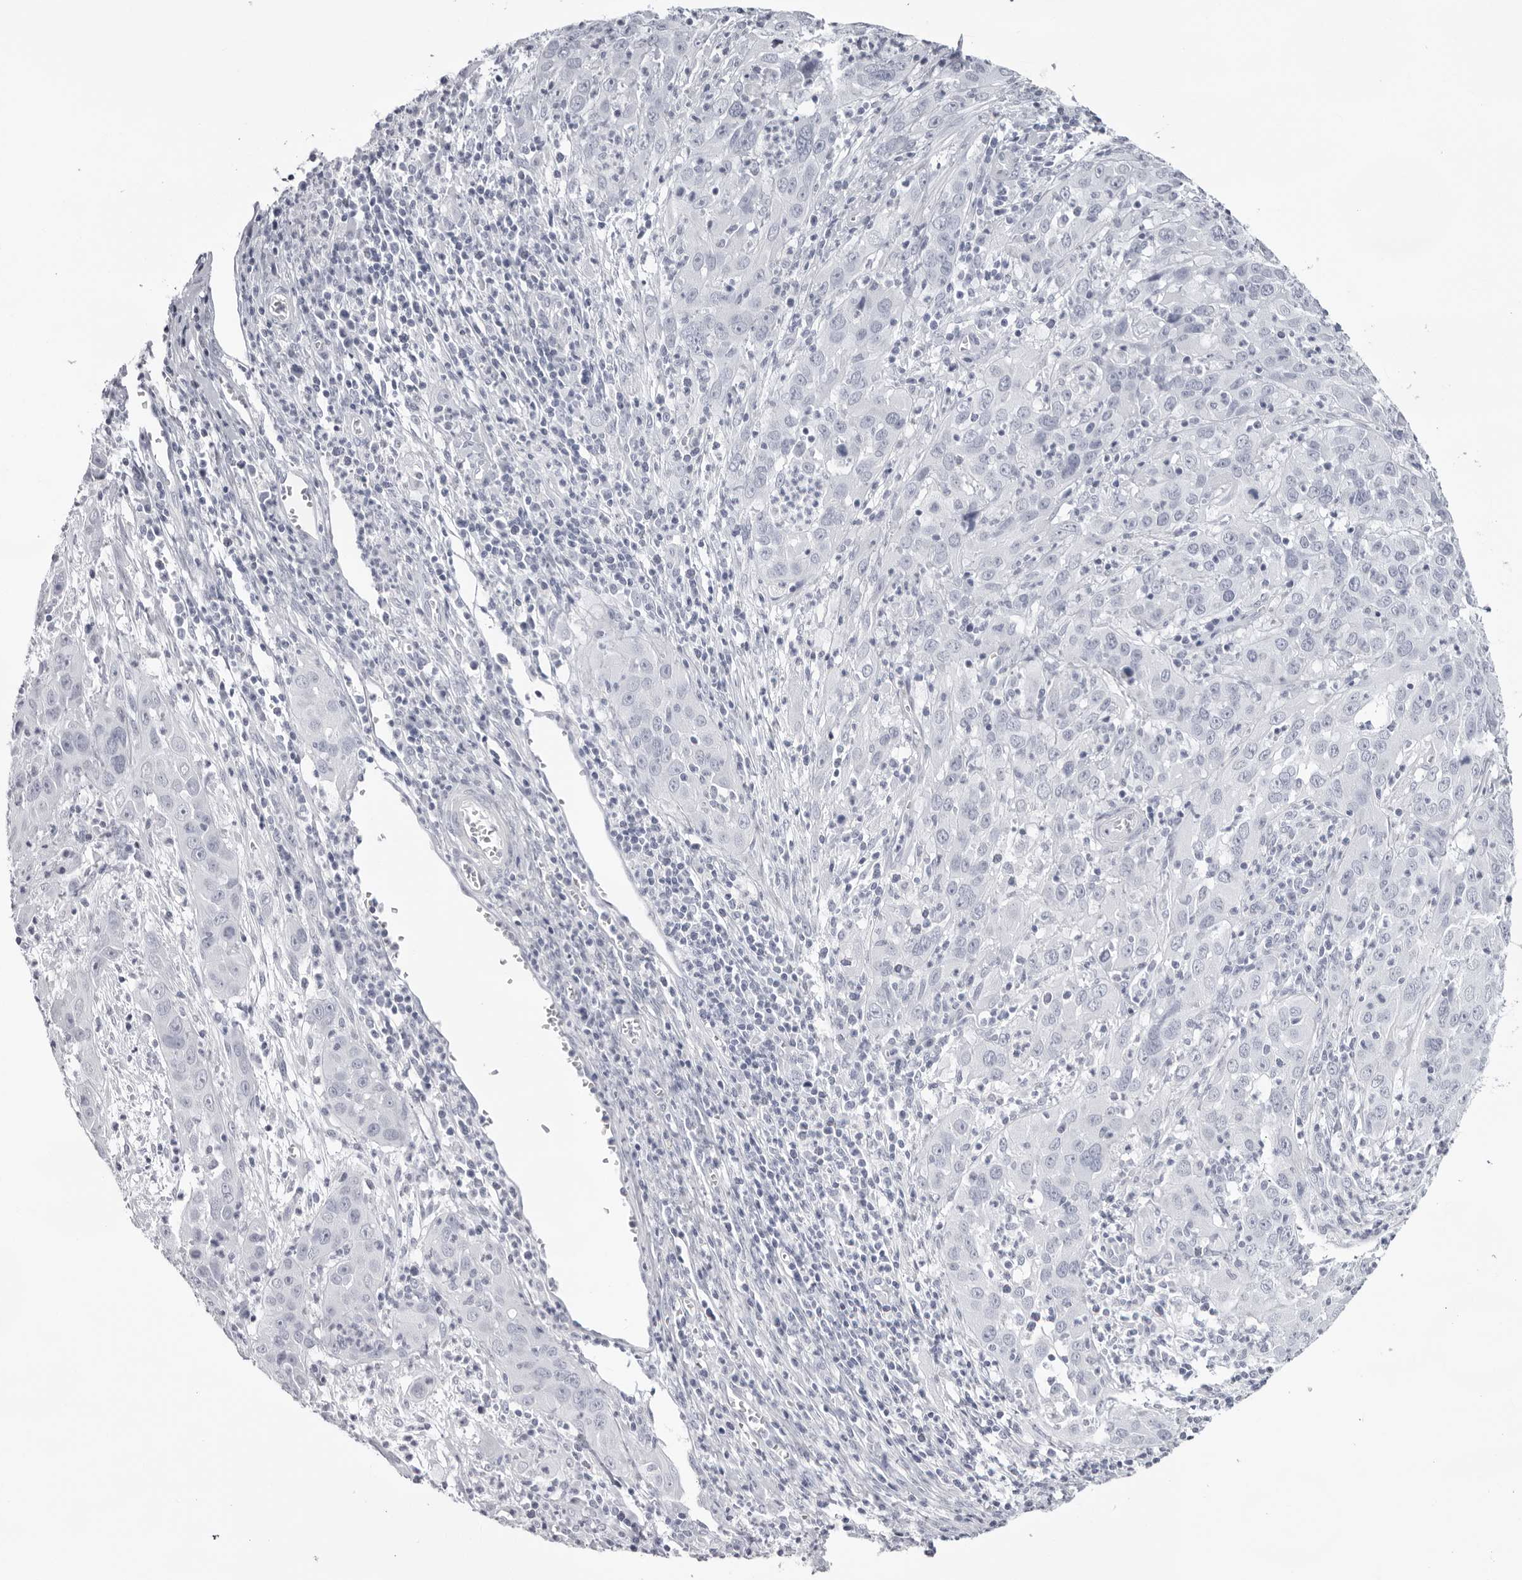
{"staining": {"intensity": "negative", "quantity": "none", "location": "none"}, "tissue": "cervical cancer", "cell_type": "Tumor cells", "image_type": "cancer", "snomed": [{"axis": "morphology", "description": "Squamous cell carcinoma, NOS"}, {"axis": "topography", "description": "Cervix"}], "caption": "Immunohistochemistry (IHC) histopathology image of neoplastic tissue: squamous cell carcinoma (cervical) stained with DAB (3,3'-diaminobenzidine) shows no significant protein positivity in tumor cells.", "gene": "INSL3", "patient": {"sex": "female", "age": 32}}